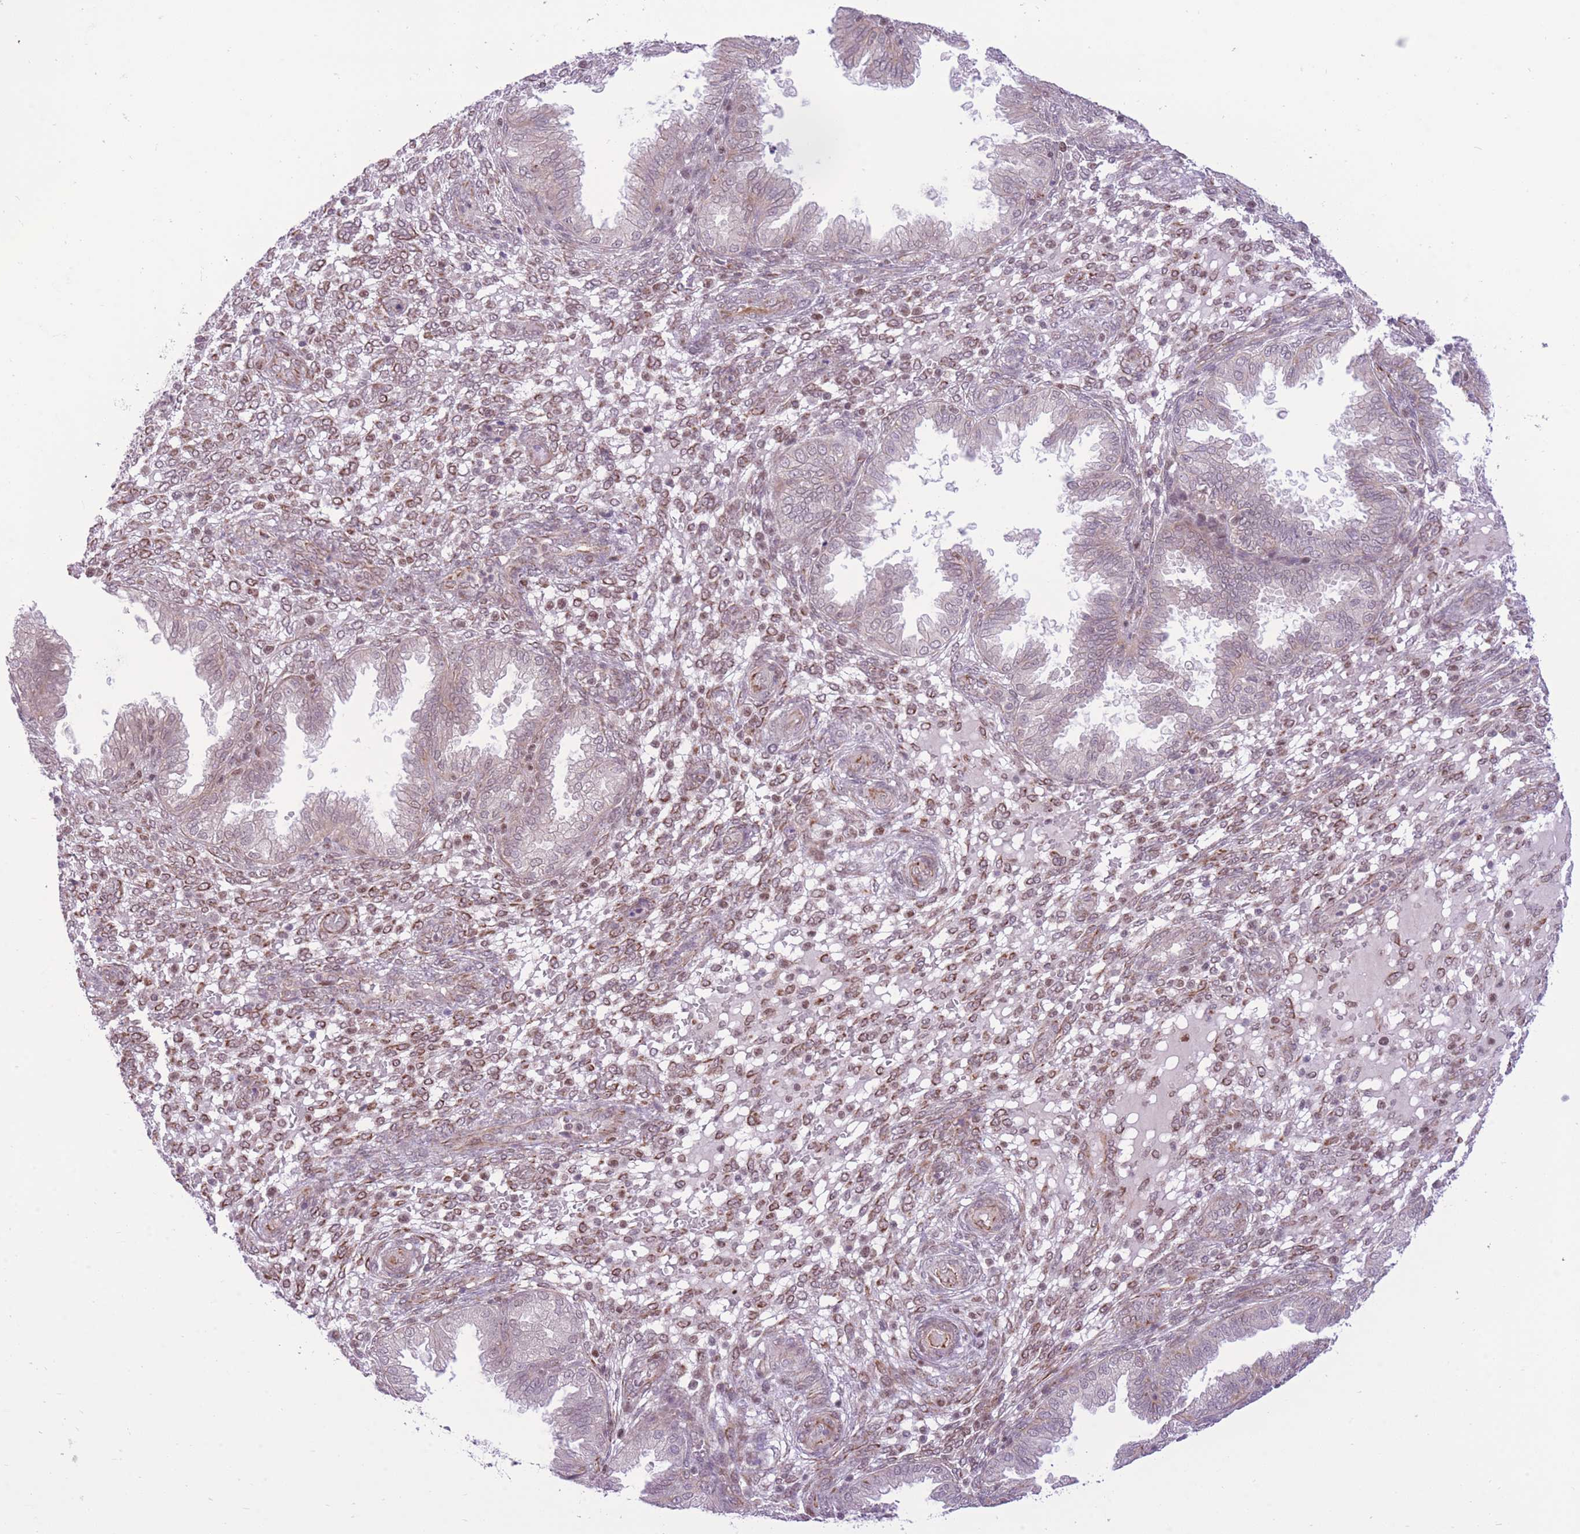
{"staining": {"intensity": "moderate", "quantity": "<25%", "location": "cytoplasmic/membranous"}, "tissue": "endometrium", "cell_type": "Cells in endometrial stroma", "image_type": "normal", "snomed": [{"axis": "morphology", "description": "Normal tissue, NOS"}, {"axis": "topography", "description": "Endometrium"}], "caption": "Moderate cytoplasmic/membranous protein expression is appreciated in about <25% of cells in endometrial stroma in endometrium. (DAB = brown stain, brightfield microscopy at high magnification).", "gene": "ELL", "patient": {"sex": "female", "age": 33}}